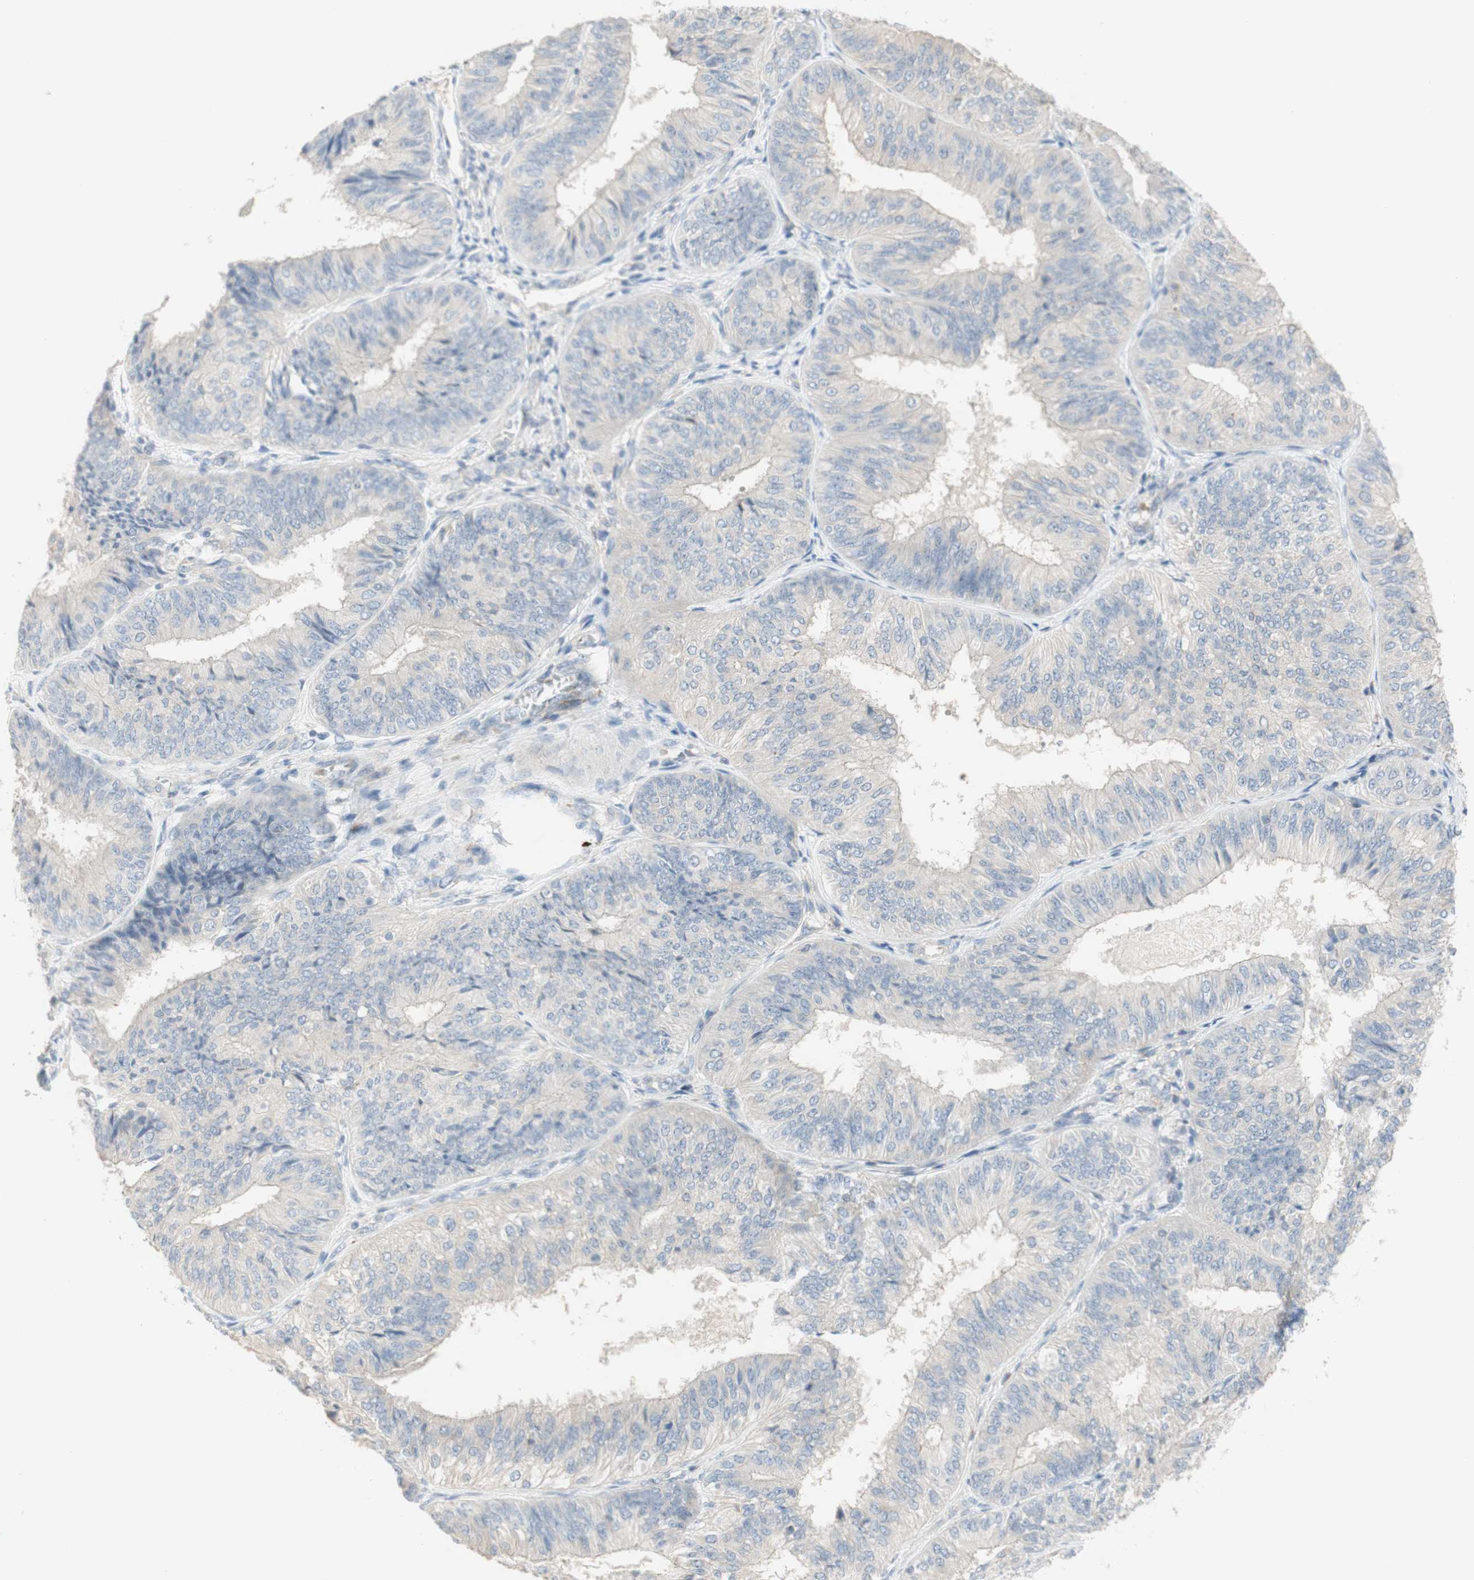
{"staining": {"intensity": "negative", "quantity": "none", "location": "none"}, "tissue": "endometrial cancer", "cell_type": "Tumor cells", "image_type": "cancer", "snomed": [{"axis": "morphology", "description": "Adenocarcinoma, NOS"}, {"axis": "topography", "description": "Endometrium"}], "caption": "A photomicrograph of human adenocarcinoma (endometrial) is negative for staining in tumor cells.", "gene": "MANEA", "patient": {"sex": "female", "age": 58}}